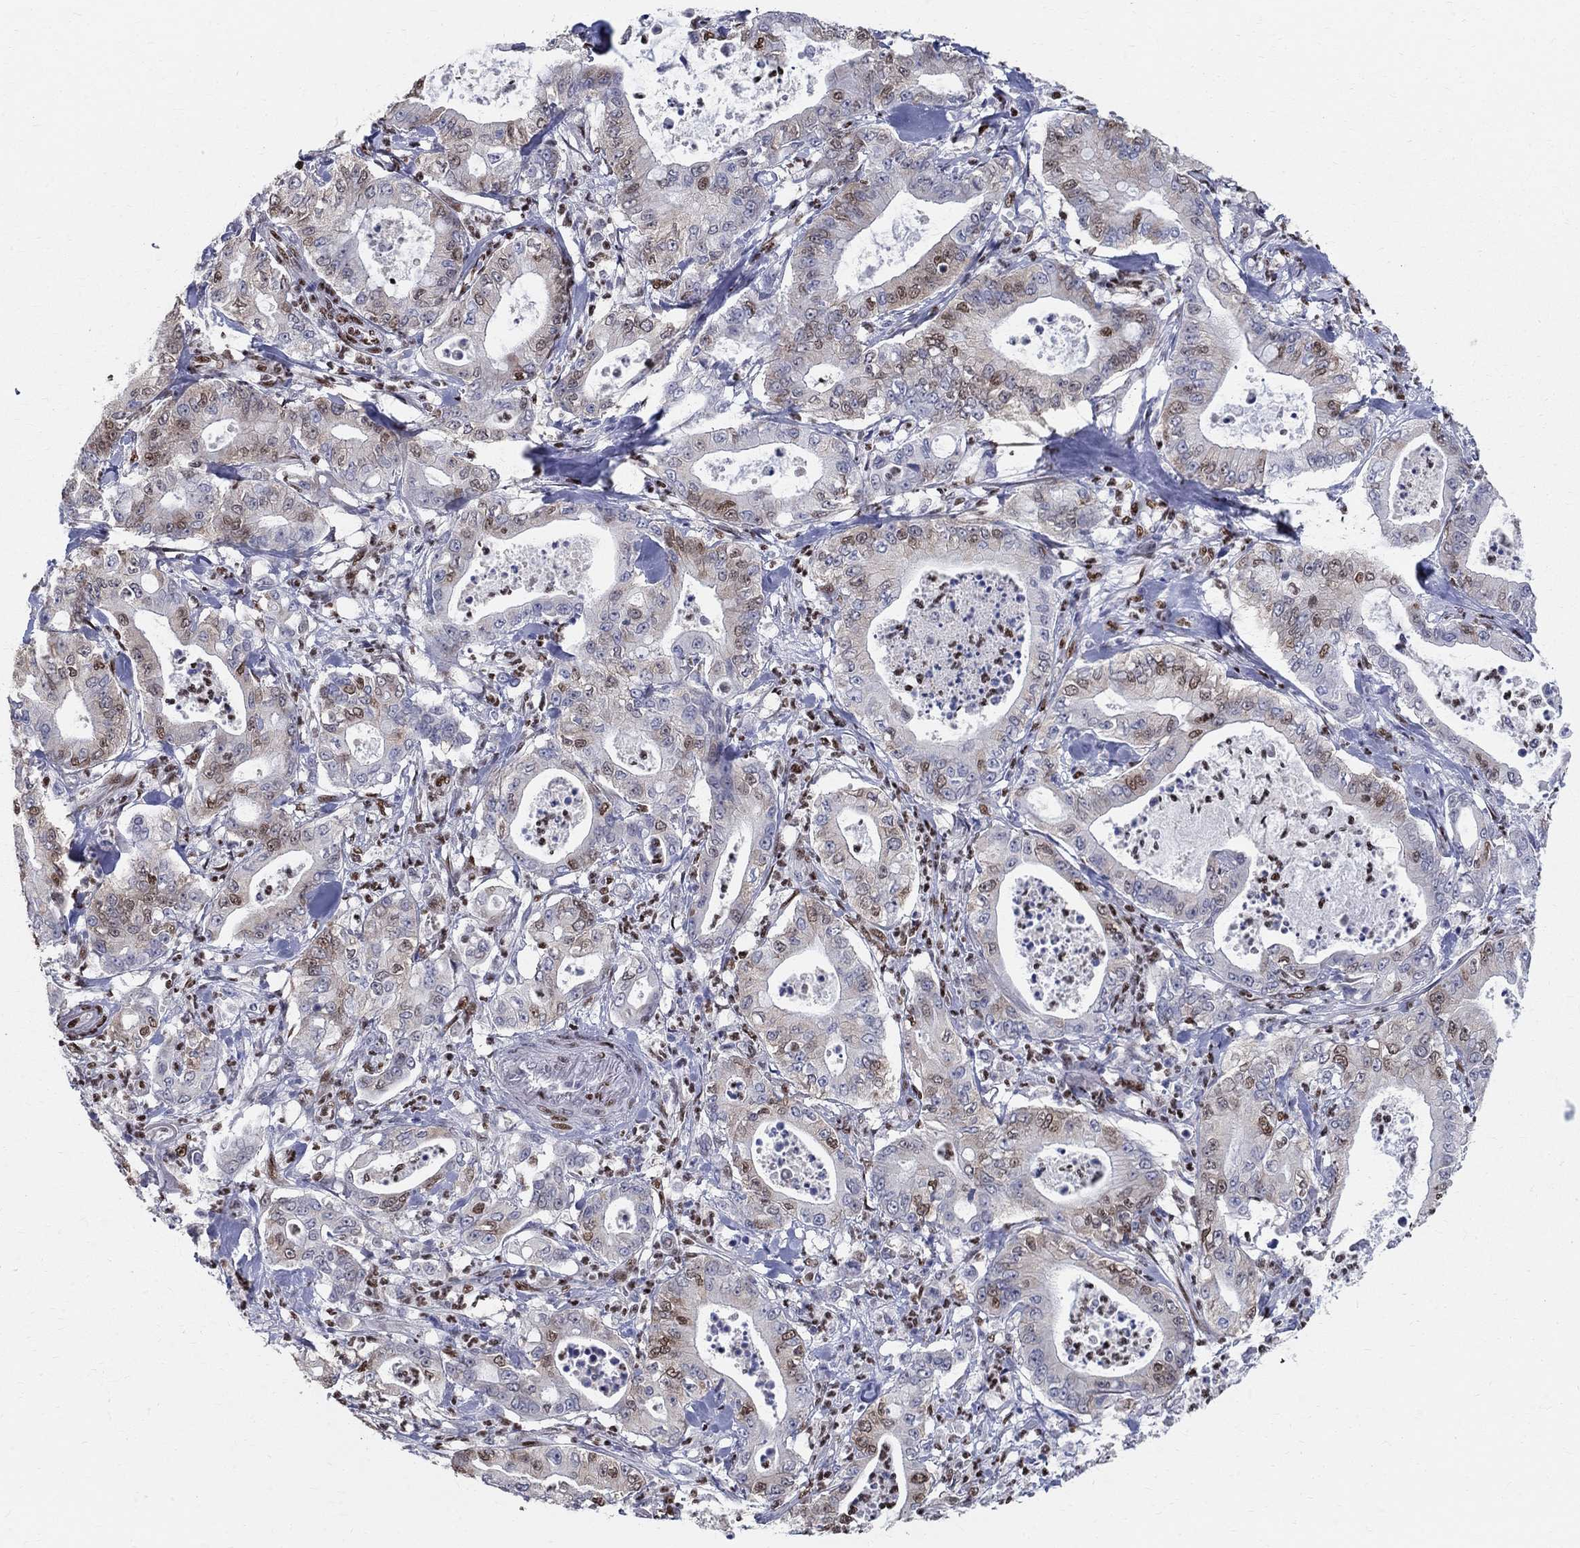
{"staining": {"intensity": "moderate", "quantity": "<25%", "location": "nuclear"}, "tissue": "pancreatic cancer", "cell_type": "Tumor cells", "image_type": "cancer", "snomed": [{"axis": "morphology", "description": "Adenocarcinoma, NOS"}, {"axis": "topography", "description": "Pancreas"}], "caption": "Immunohistochemistry (IHC) (DAB (3,3'-diaminobenzidine)) staining of human adenocarcinoma (pancreatic) displays moderate nuclear protein positivity in approximately <25% of tumor cells.", "gene": "FBXO16", "patient": {"sex": "male", "age": 71}}